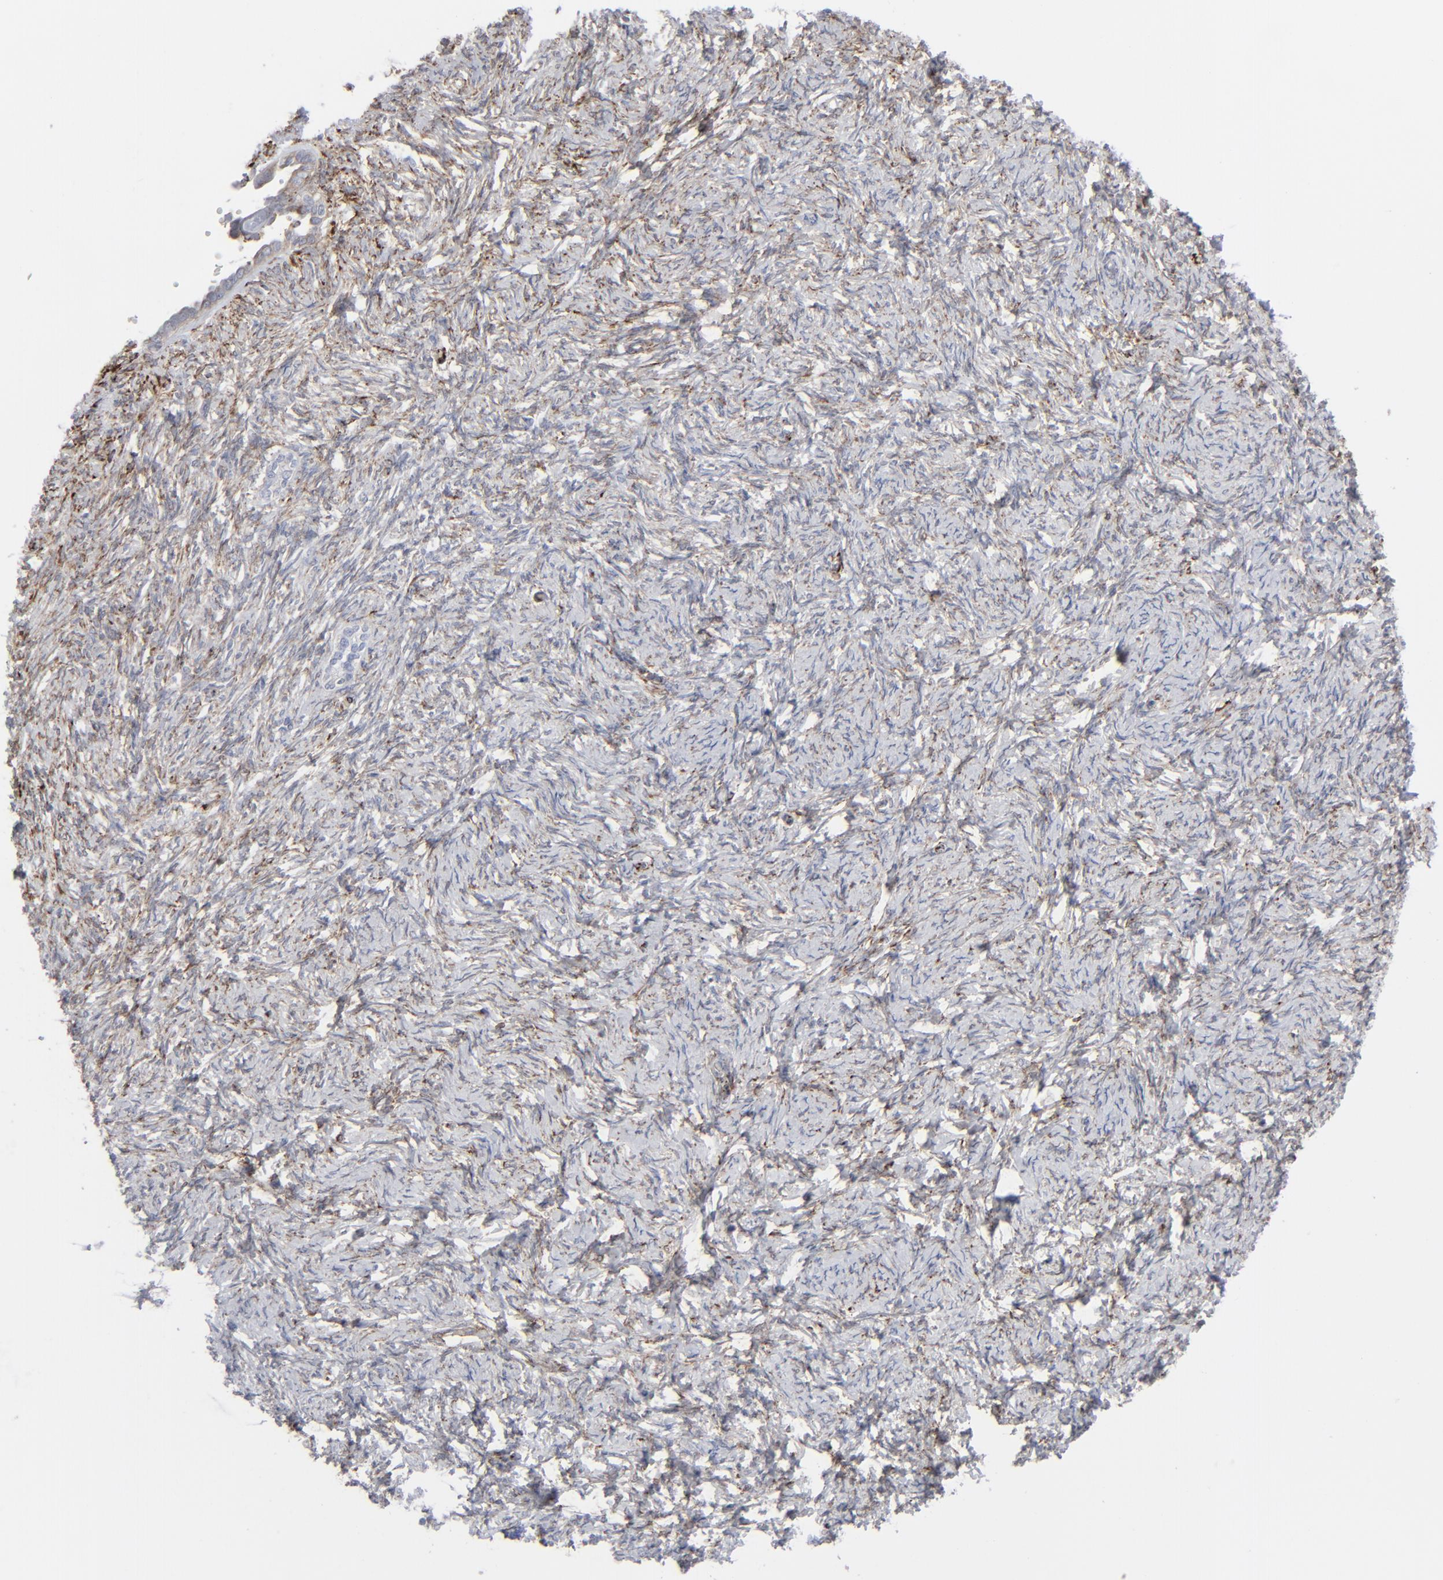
{"staining": {"intensity": "negative", "quantity": "none", "location": "none"}, "tissue": "ovarian cancer", "cell_type": "Tumor cells", "image_type": "cancer", "snomed": [{"axis": "morphology", "description": "Normal tissue, NOS"}, {"axis": "morphology", "description": "Cystadenocarcinoma, serous, NOS"}, {"axis": "topography", "description": "Ovary"}], "caption": "The photomicrograph reveals no significant positivity in tumor cells of ovarian cancer.", "gene": "SPARC", "patient": {"sex": "female", "age": 62}}